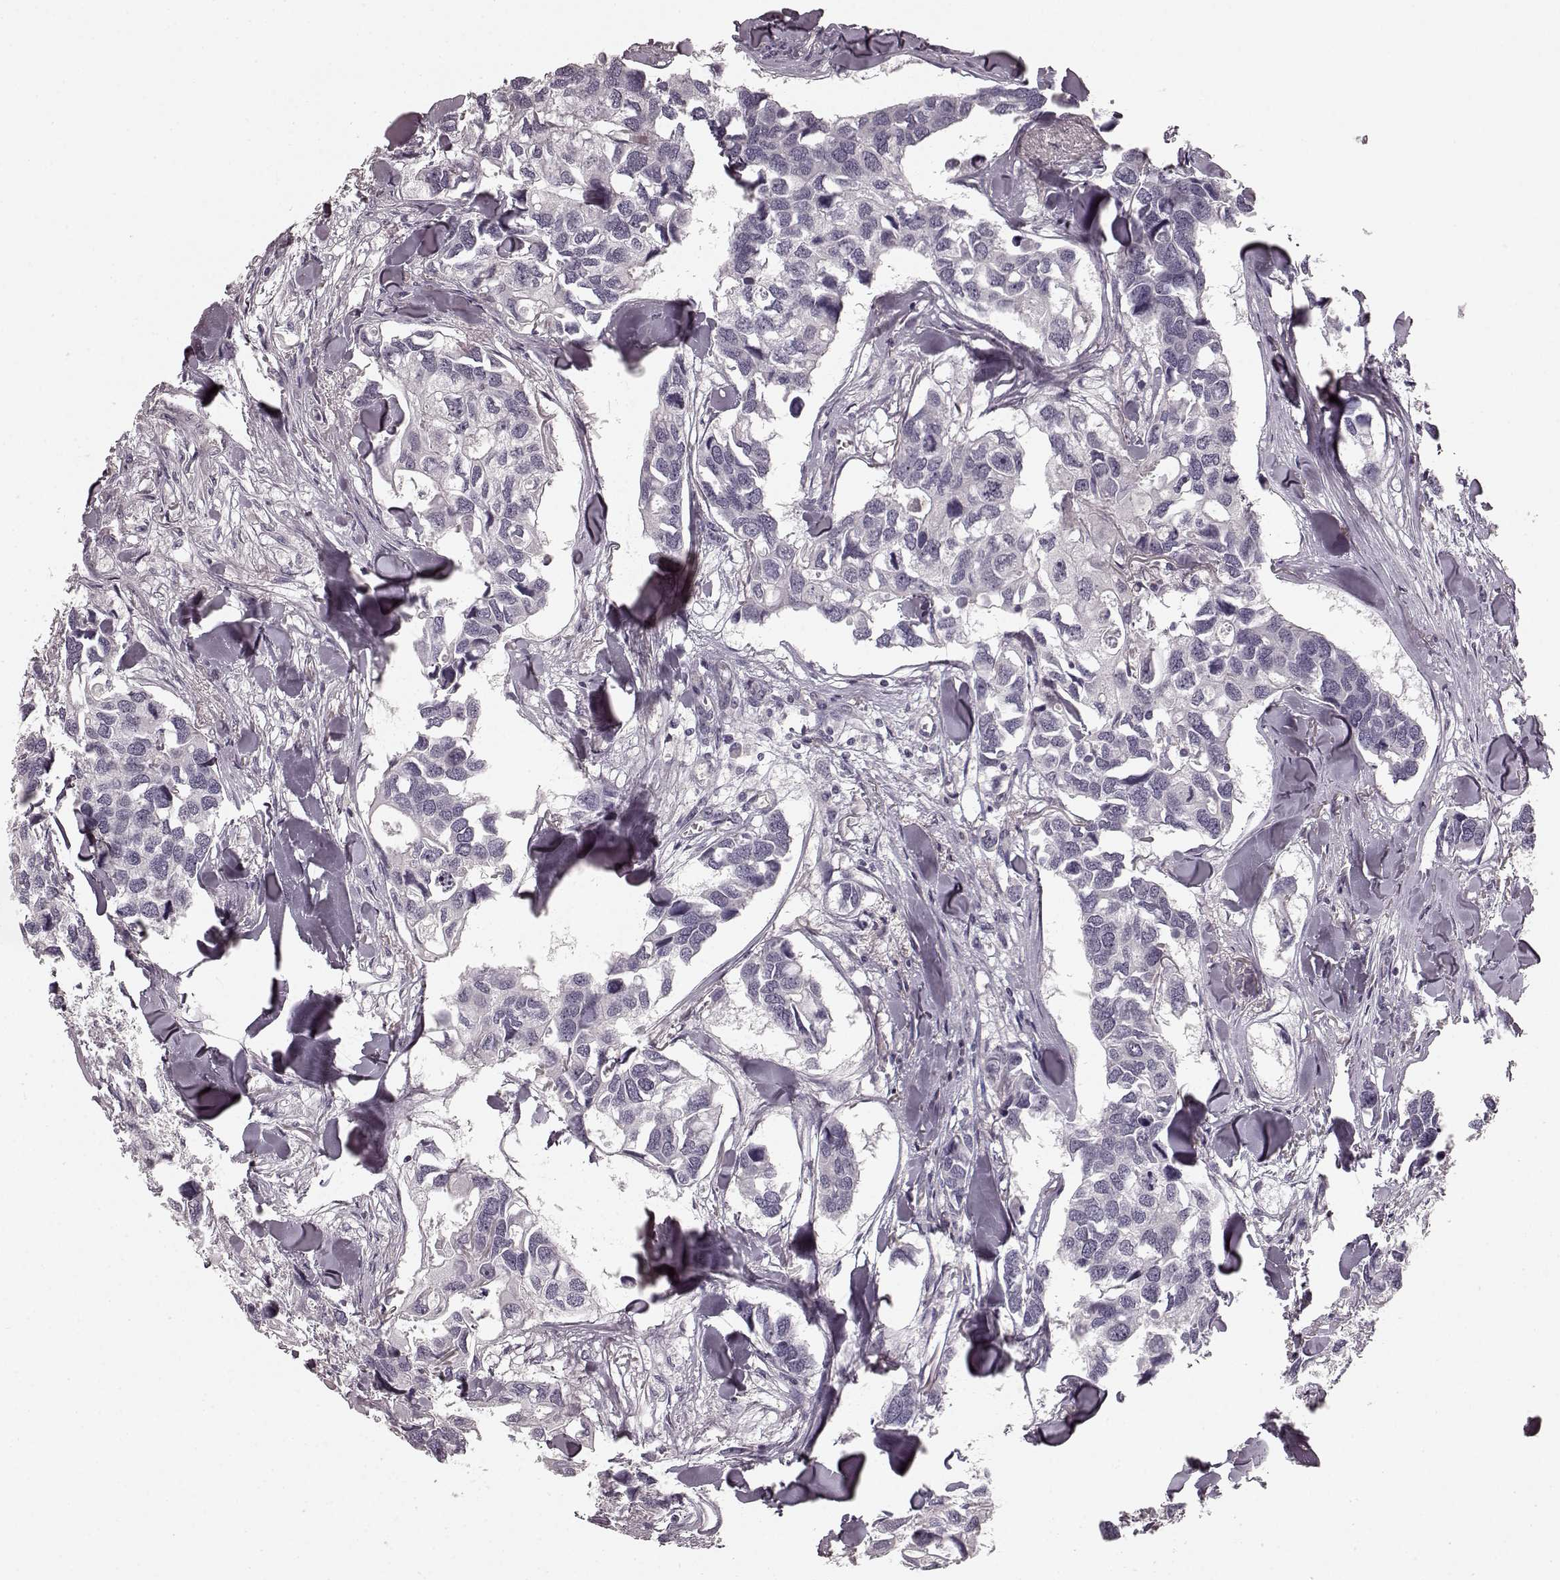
{"staining": {"intensity": "negative", "quantity": "none", "location": "none"}, "tissue": "breast cancer", "cell_type": "Tumor cells", "image_type": "cancer", "snomed": [{"axis": "morphology", "description": "Duct carcinoma"}, {"axis": "topography", "description": "Breast"}], "caption": "IHC of breast intraductal carcinoma reveals no positivity in tumor cells.", "gene": "PRKCE", "patient": {"sex": "female", "age": 83}}